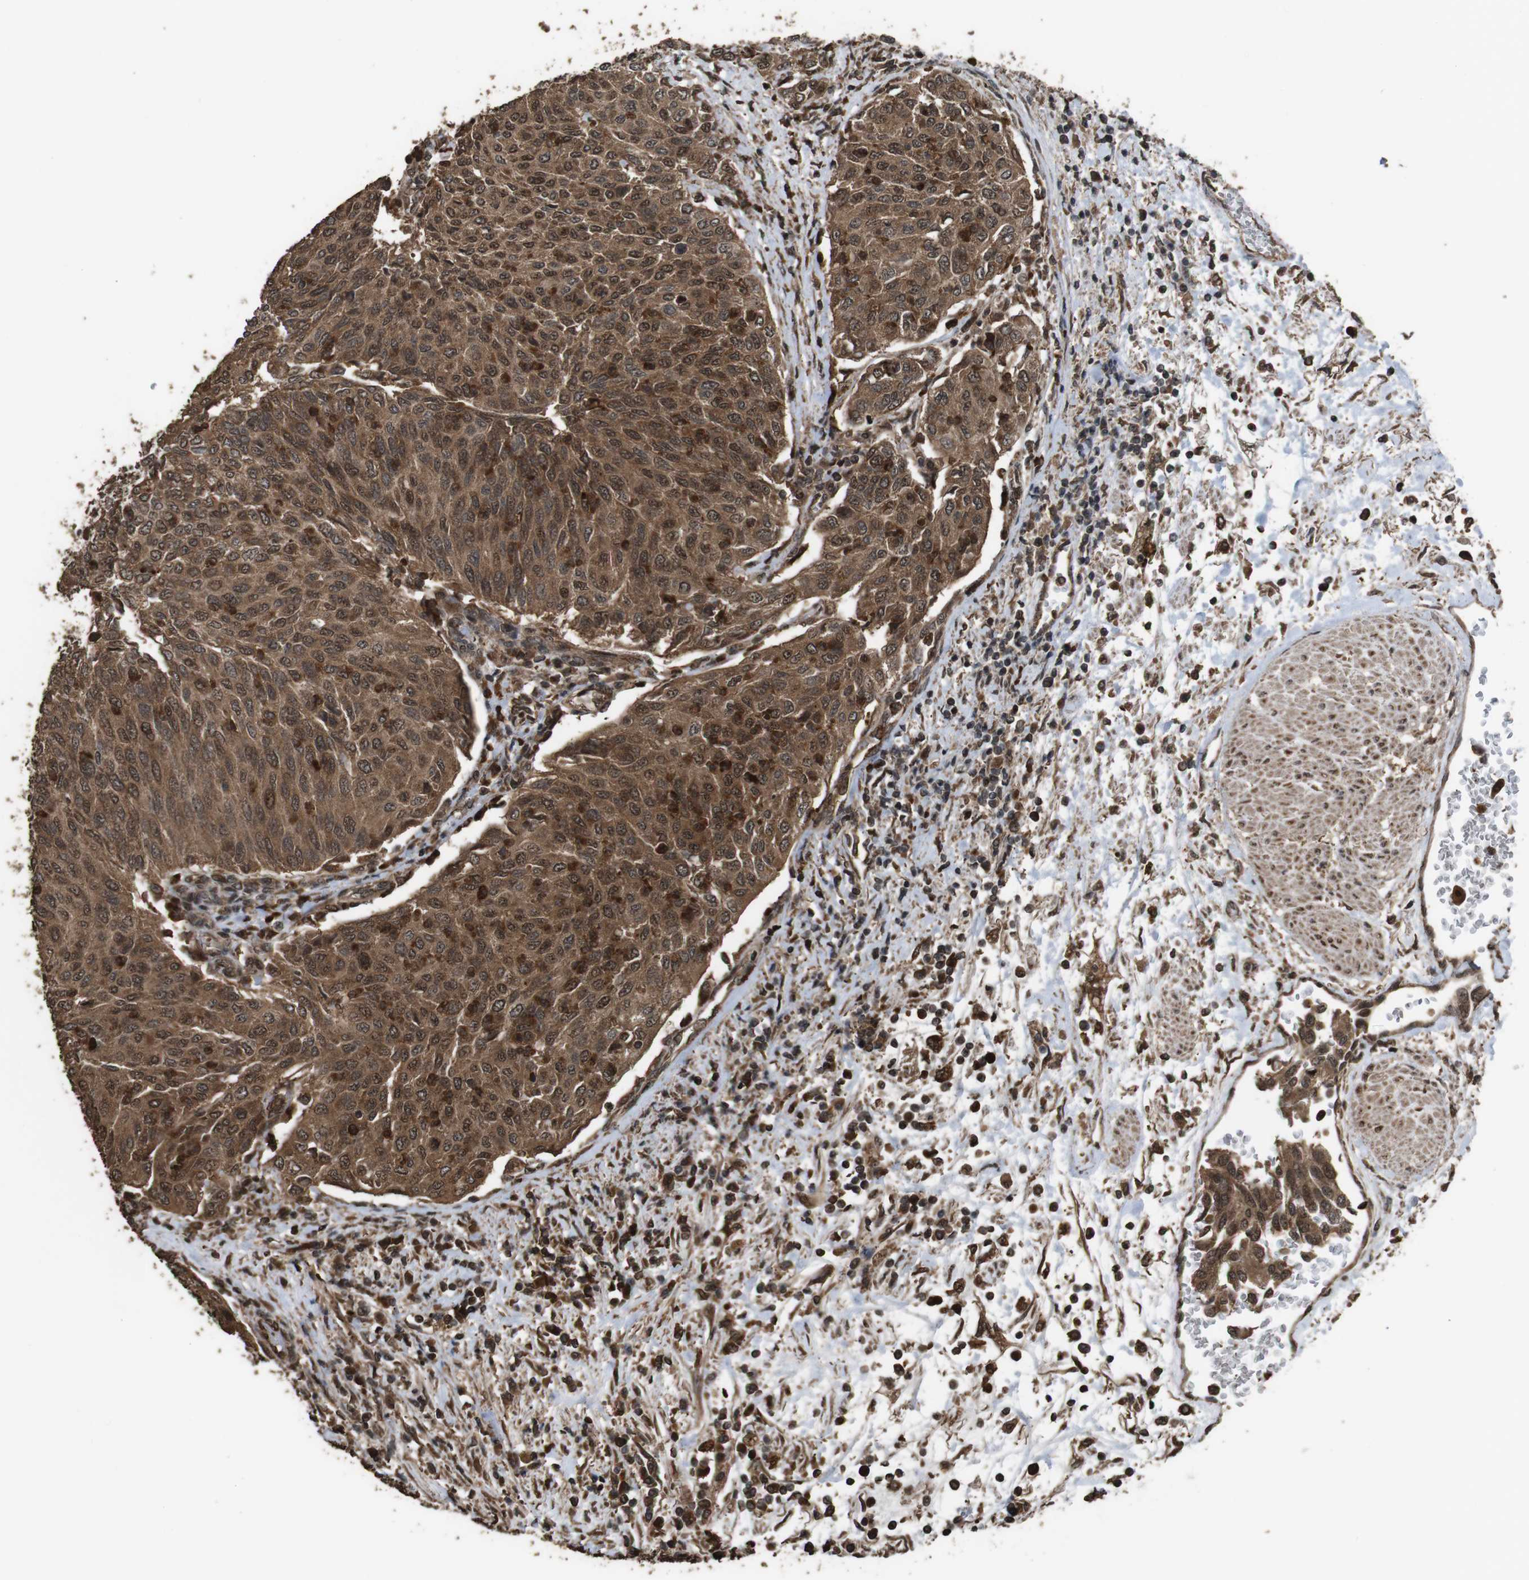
{"staining": {"intensity": "strong", "quantity": ">75%", "location": "cytoplasmic/membranous,nuclear"}, "tissue": "urothelial cancer", "cell_type": "Tumor cells", "image_type": "cancer", "snomed": [{"axis": "morphology", "description": "Urothelial carcinoma, Low grade"}, {"axis": "topography", "description": "Urinary bladder"}], "caption": "Urothelial cancer stained with immunohistochemistry (IHC) shows strong cytoplasmic/membranous and nuclear staining in approximately >75% of tumor cells. The staining is performed using DAB brown chromogen to label protein expression. The nuclei are counter-stained blue using hematoxylin.", "gene": "RRAS2", "patient": {"sex": "female", "age": 79}}